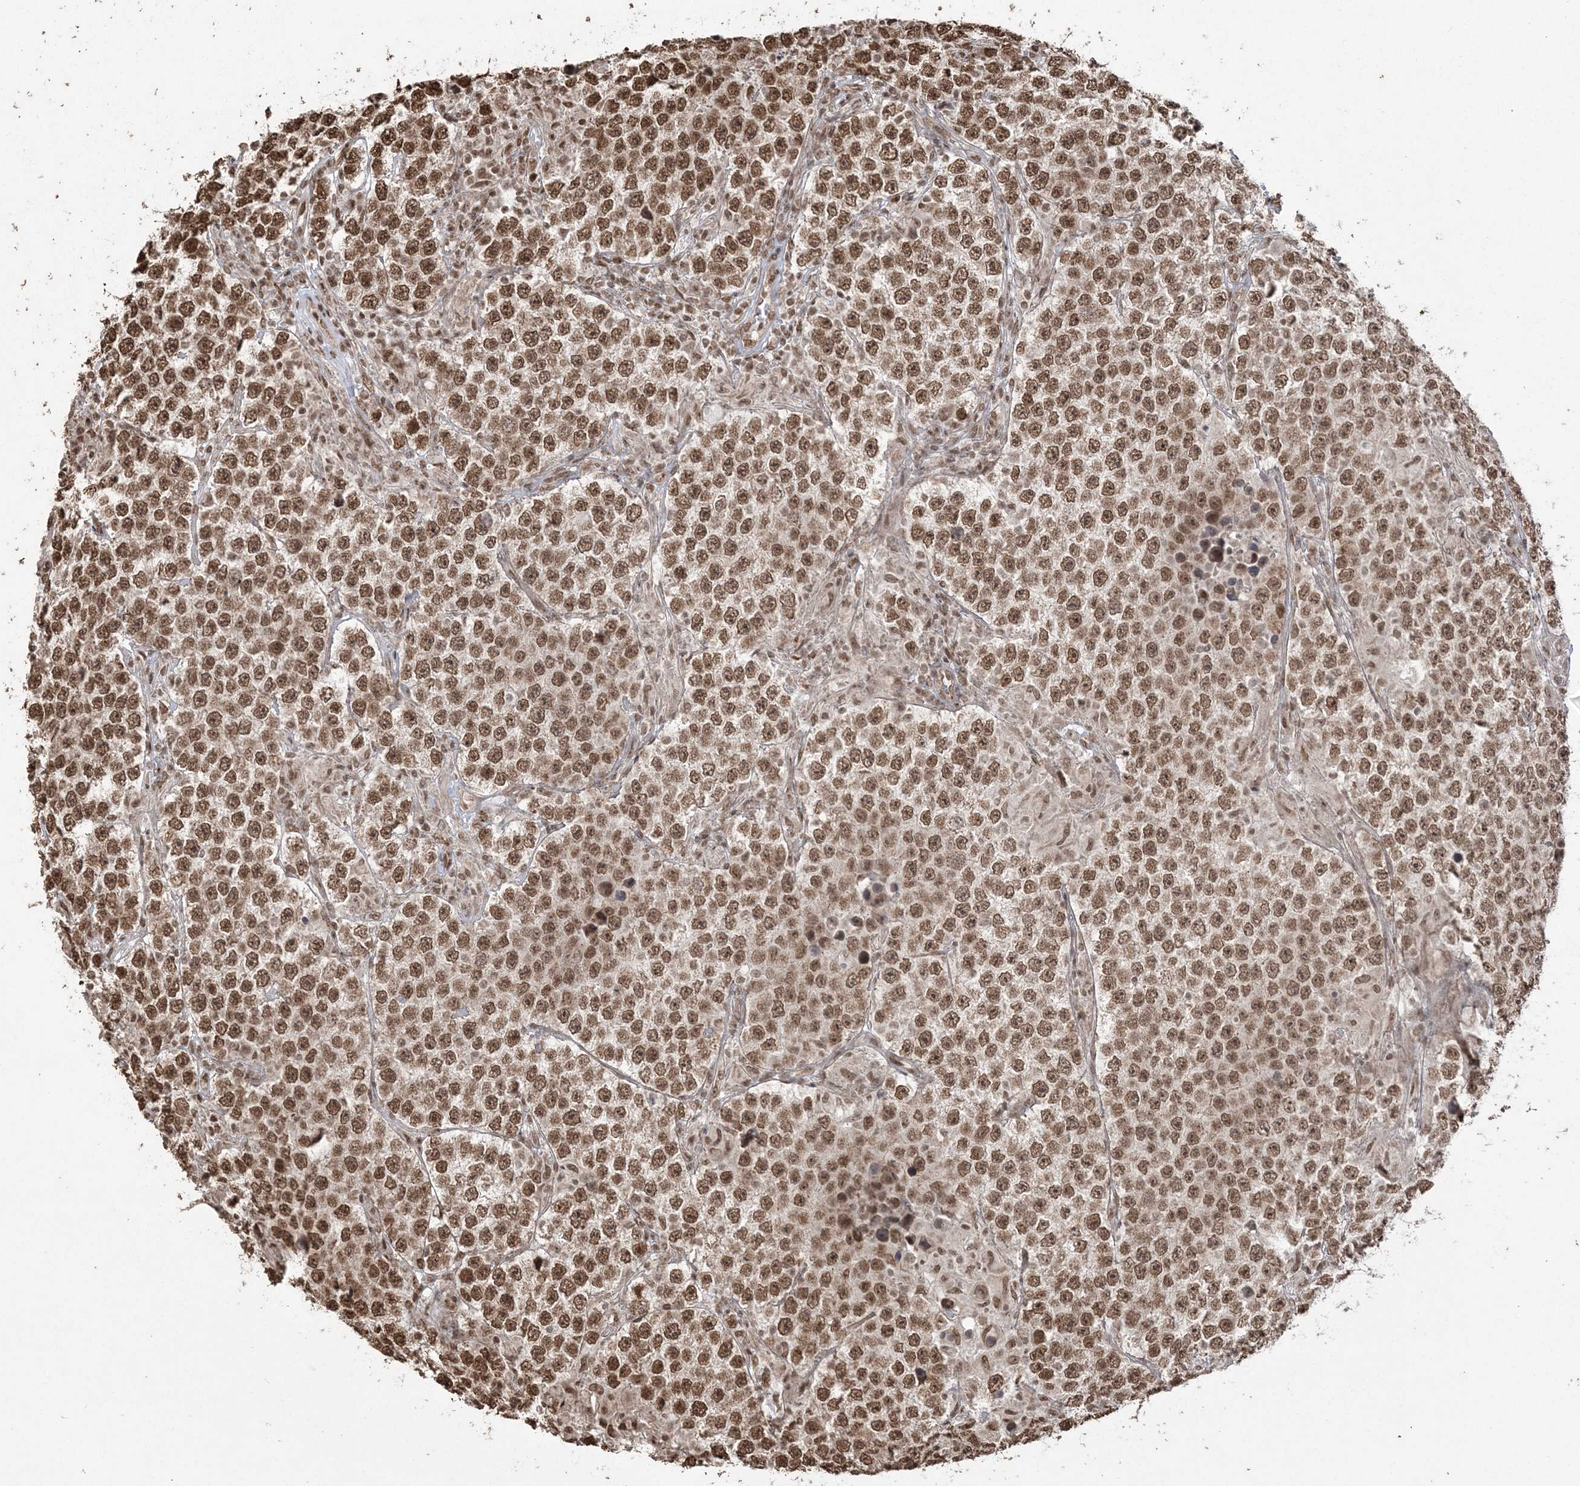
{"staining": {"intensity": "moderate", "quantity": ">75%", "location": "nuclear"}, "tissue": "testis cancer", "cell_type": "Tumor cells", "image_type": "cancer", "snomed": [{"axis": "morphology", "description": "Normal tissue, NOS"}, {"axis": "morphology", "description": "Urothelial carcinoma, High grade"}, {"axis": "morphology", "description": "Seminoma, NOS"}, {"axis": "morphology", "description": "Carcinoma, Embryonal, NOS"}, {"axis": "topography", "description": "Urinary bladder"}, {"axis": "topography", "description": "Testis"}], "caption": "The immunohistochemical stain highlights moderate nuclear expression in tumor cells of testis embryonal carcinoma tissue.", "gene": "ZNF839", "patient": {"sex": "male", "age": 41}}